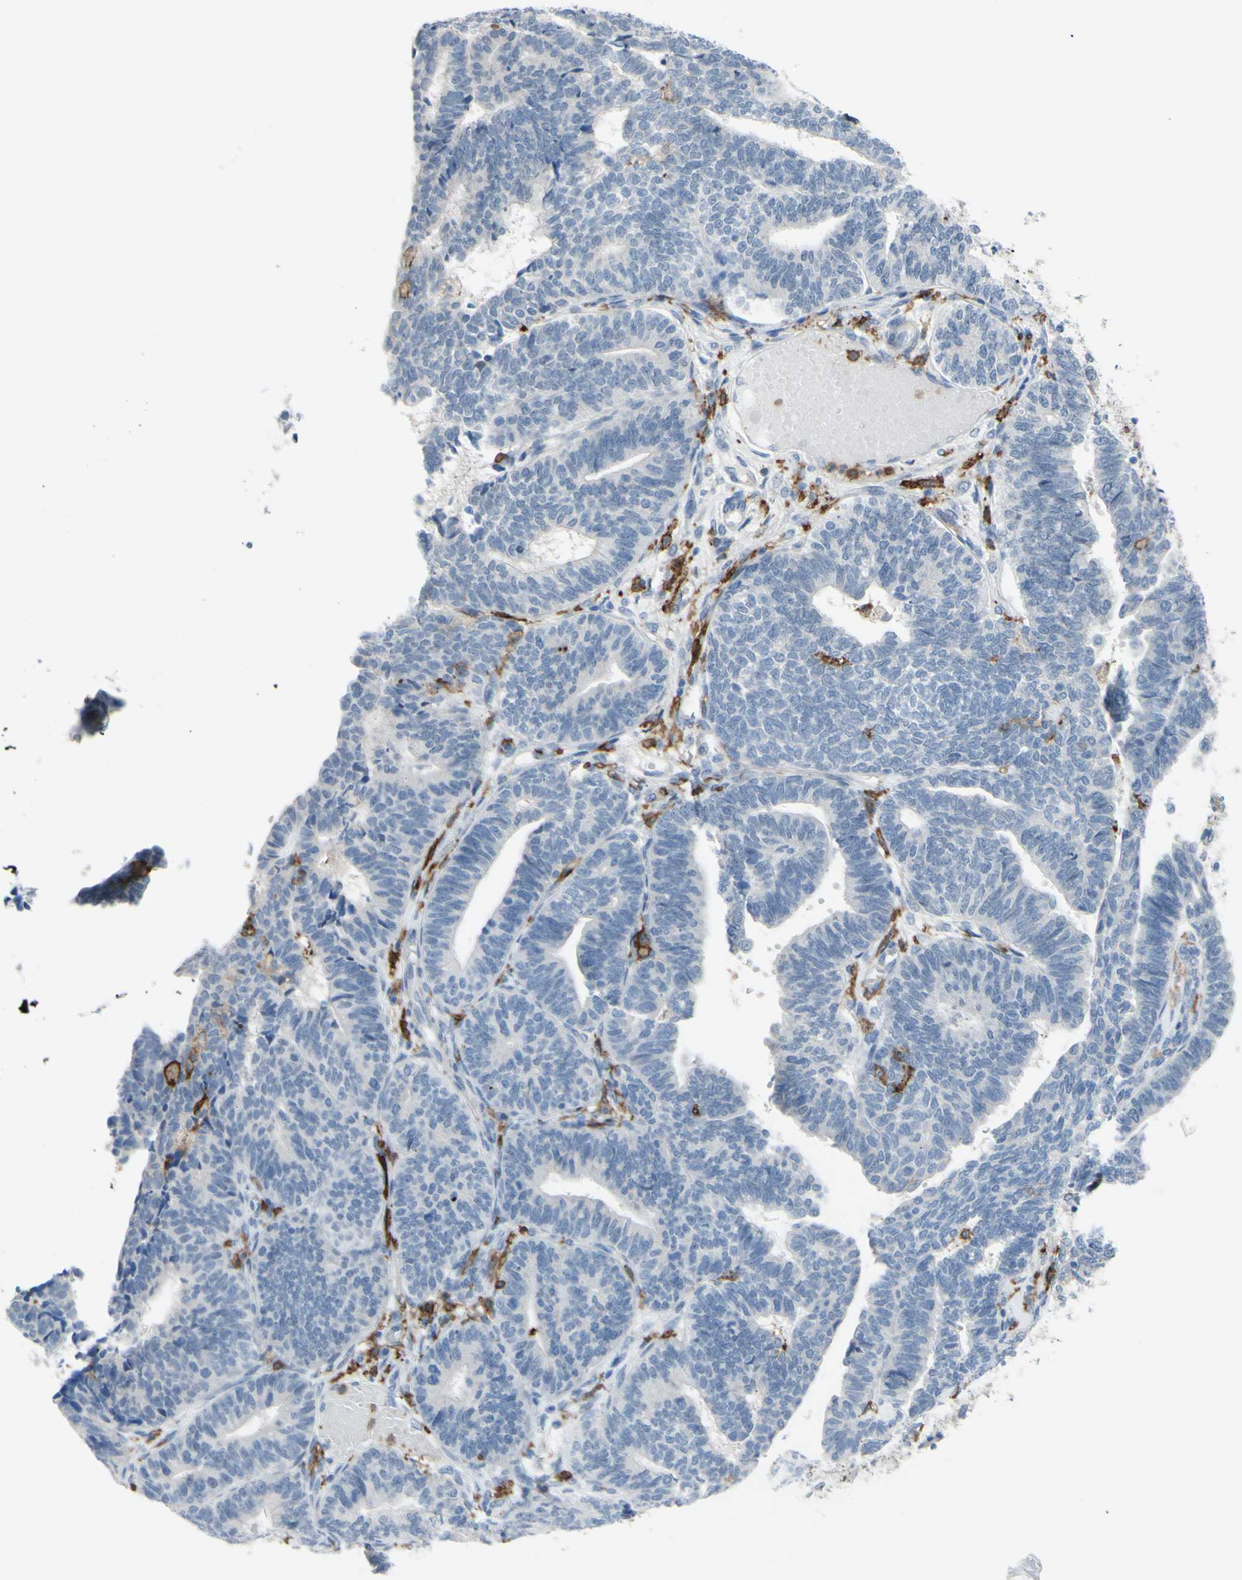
{"staining": {"intensity": "negative", "quantity": "none", "location": "none"}, "tissue": "endometrial cancer", "cell_type": "Tumor cells", "image_type": "cancer", "snomed": [{"axis": "morphology", "description": "Adenocarcinoma, NOS"}, {"axis": "topography", "description": "Endometrium"}], "caption": "The IHC image has no significant staining in tumor cells of endometrial cancer tissue. Nuclei are stained in blue.", "gene": "FCGR2A", "patient": {"sex": "female", "age": 70}}